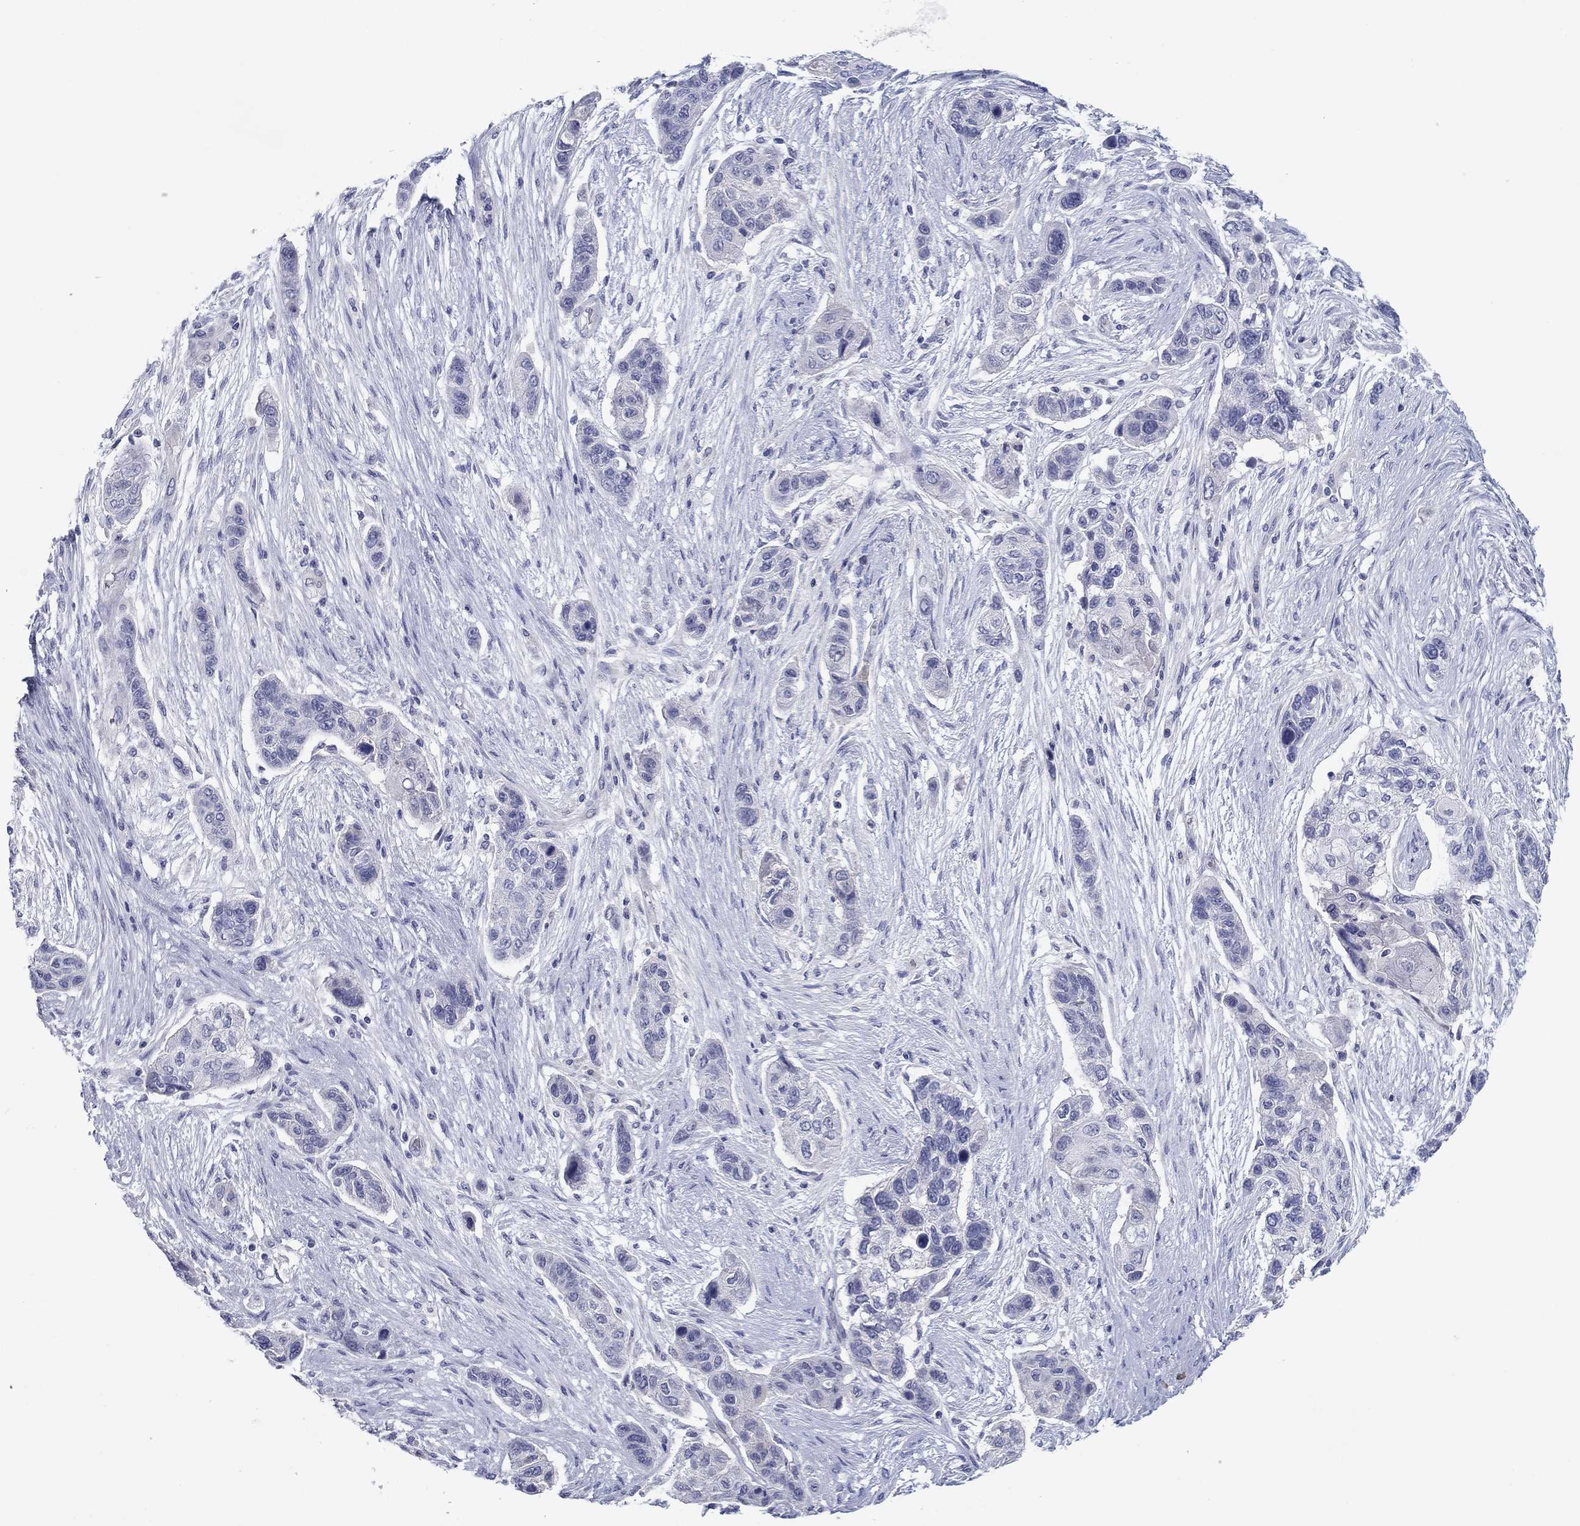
{"staining": {"intensity": "negative", "quantity": "none", "location": "none"}, "tissue": "lung cancer", "cell_type": "Tumor cells", "image_type": "cancer", "snomed": [{"axis": "morphology", "description": "Squamous cell carcinoma, NOS"}, {"axis": "topography", "description": "Lung"}], "caption": "The histopathology image exhibits no staining of tumor cells in lung squamous cell carcinoma. (DAB IHC with hematoxylin counter stain).", "gene": "GRK7", "patient": {"sex": "male", "age": 69}}